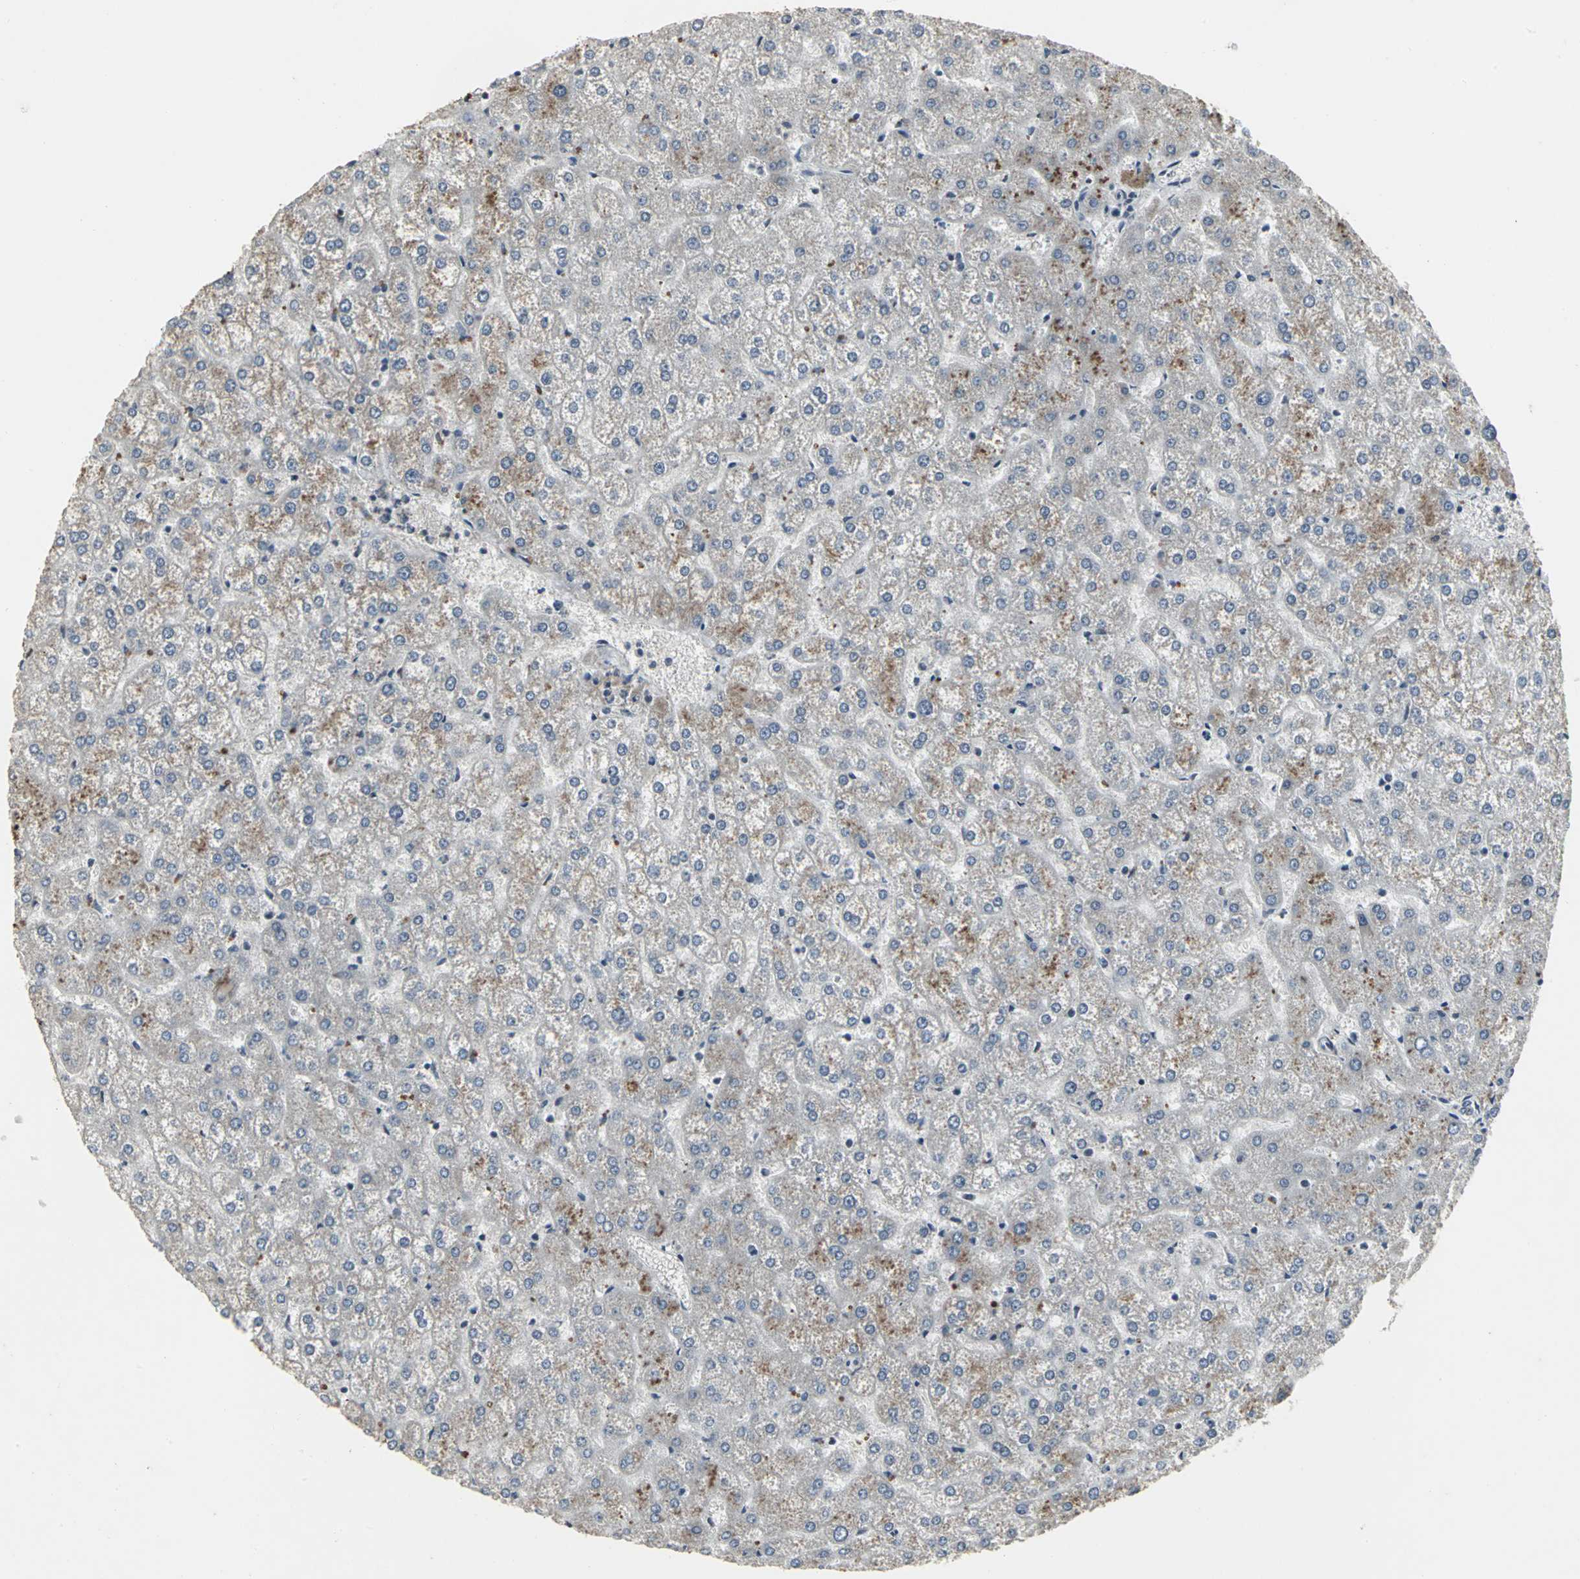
{"staining": {"intensity": "negative", "quantity": "none", "location": "none"}, "tissue": "liver", "cell_type": "Cholangiocytes", "image_type": "normal", "snomed": [{"axis": "morphology", "description": "Normal tissue, NOS"}, {"axis": "topography", "description": "Liver"}], "caption": "IHC of benign human liver displays no staining in cholangiocytes.", "gene": "SRF", "patient": {"sex": "female", "age": 32}}